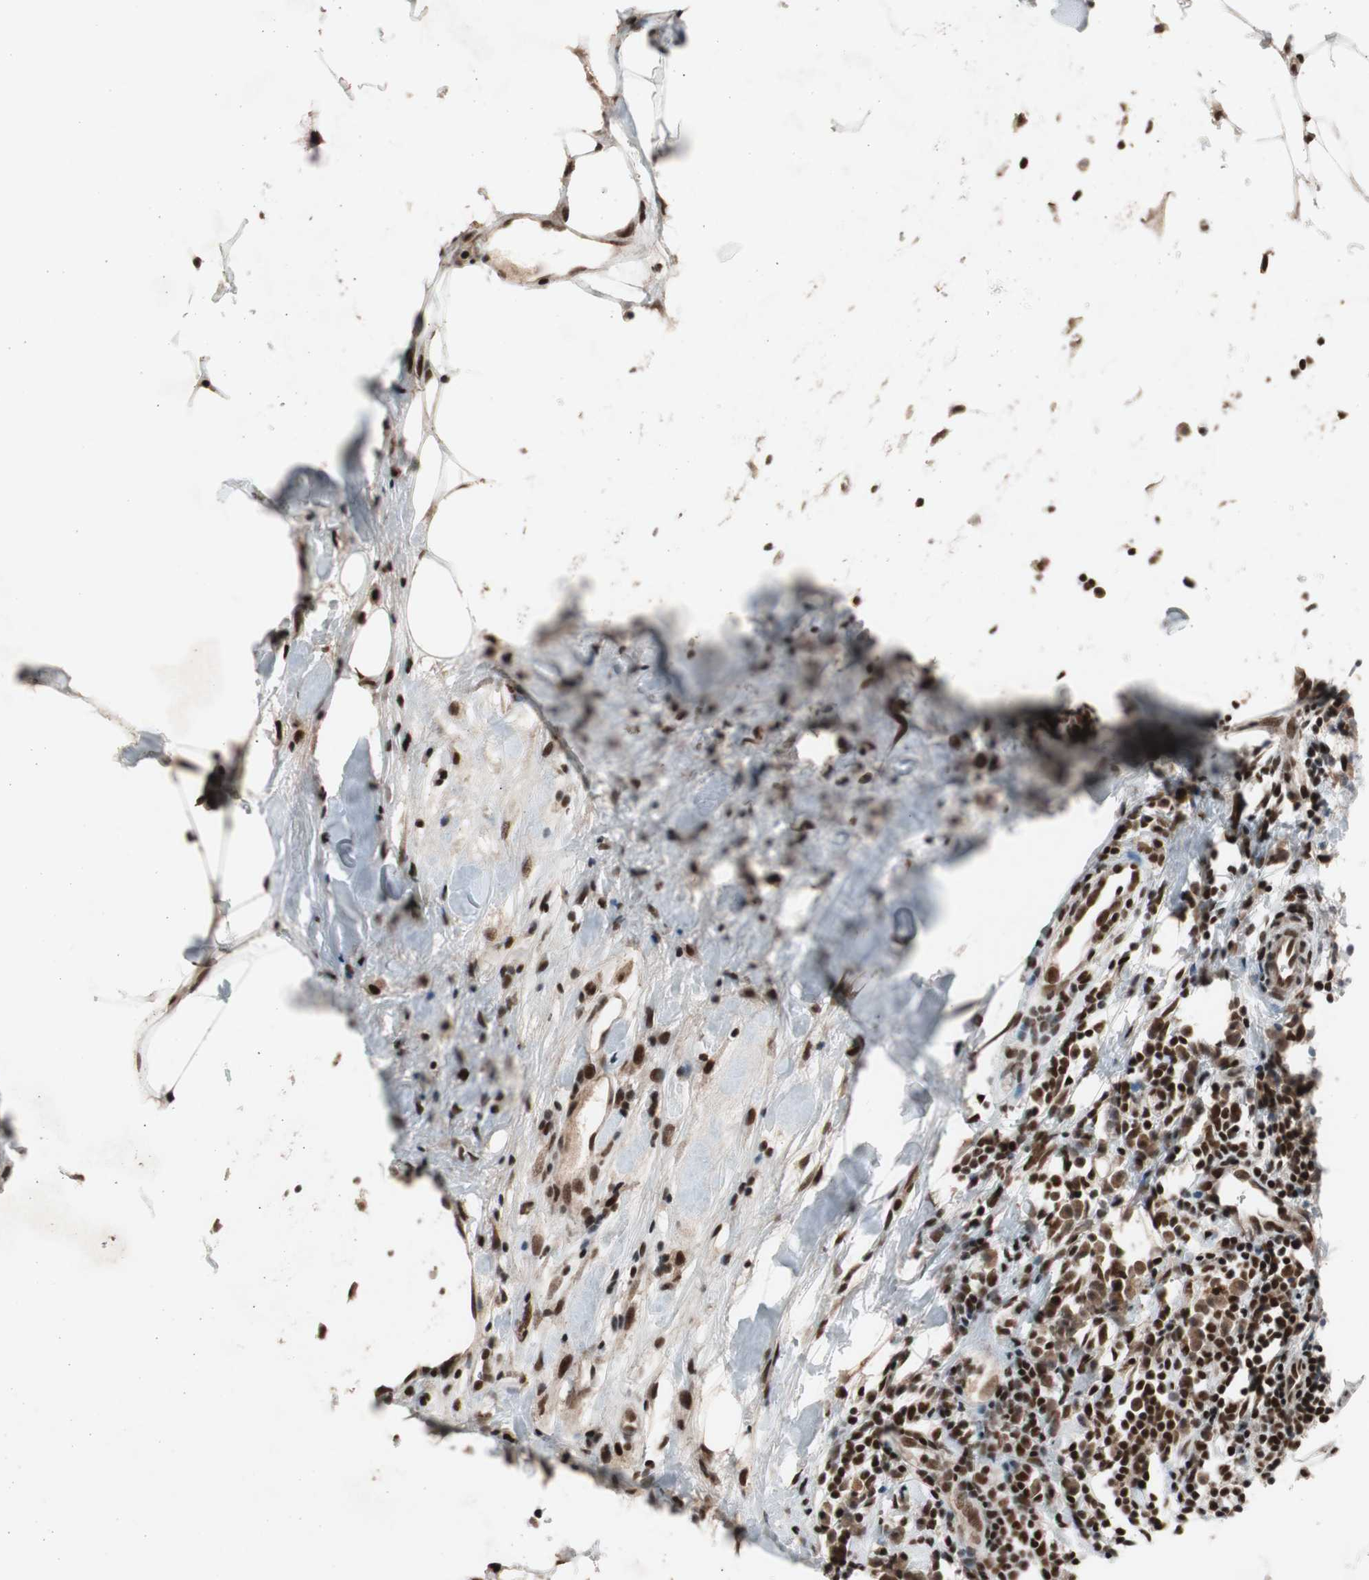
{"staining": {"intensity": "strong", "quantity": ">75%", "location": "nuclear"}, "tissue": "breast cancer", "cell_type": "Tumor cells", "image_type": "cancer", "snomed": [{"axis": "morphology", "description": "Duct carcinoma"}, {"axis": "topography", "description": "Breast"}], "caption": "Infiltrating ductal carcinoma (breast) tissue shows strong nuclear expression in about >75% of tumor cells", "gene": "RPA1", "patient": {"sex": "female", "age": 37}}